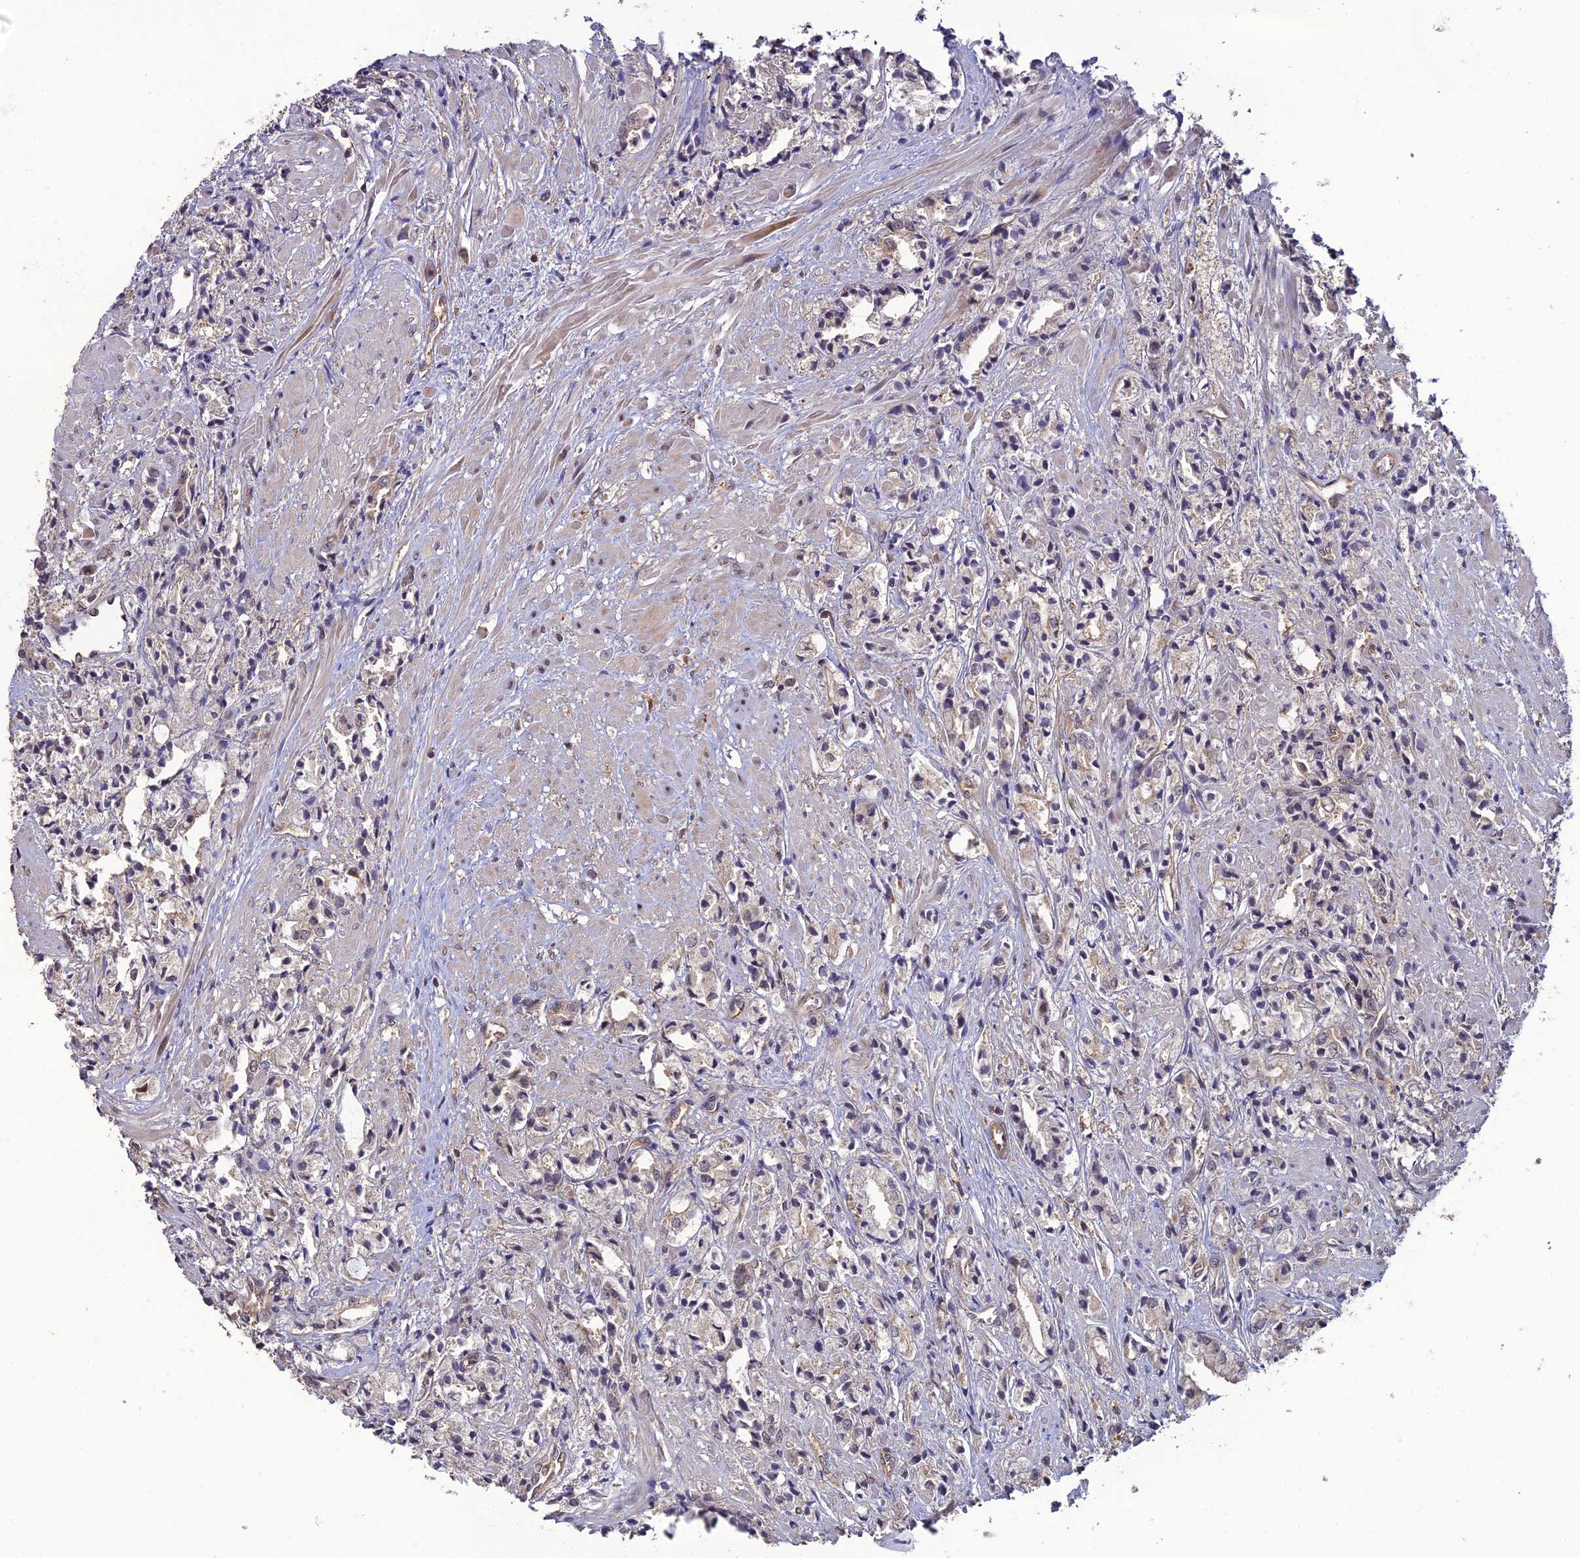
{"staining": {"intensity": "moderate", "quantity": "25%-75%", "location": "cytoplasmic/membranous"}, "tissue": "prostate cancer", "cell_type": "Tumor cells", "image_type": "cancer", "snomed": [{"axis": "morphology", "description": "Adenocarcinoma, High grade"}, {"axis": "topography", "description": "Prostate"}], "caption": "Moderate cytoplasmic/membranous positivity is appreciated in approximately 25%-75% of tumor cells in prostate high-grade adenocarcinoma.", "gene": "LIN37", "patient": {"sex": "male", "age": 50}}